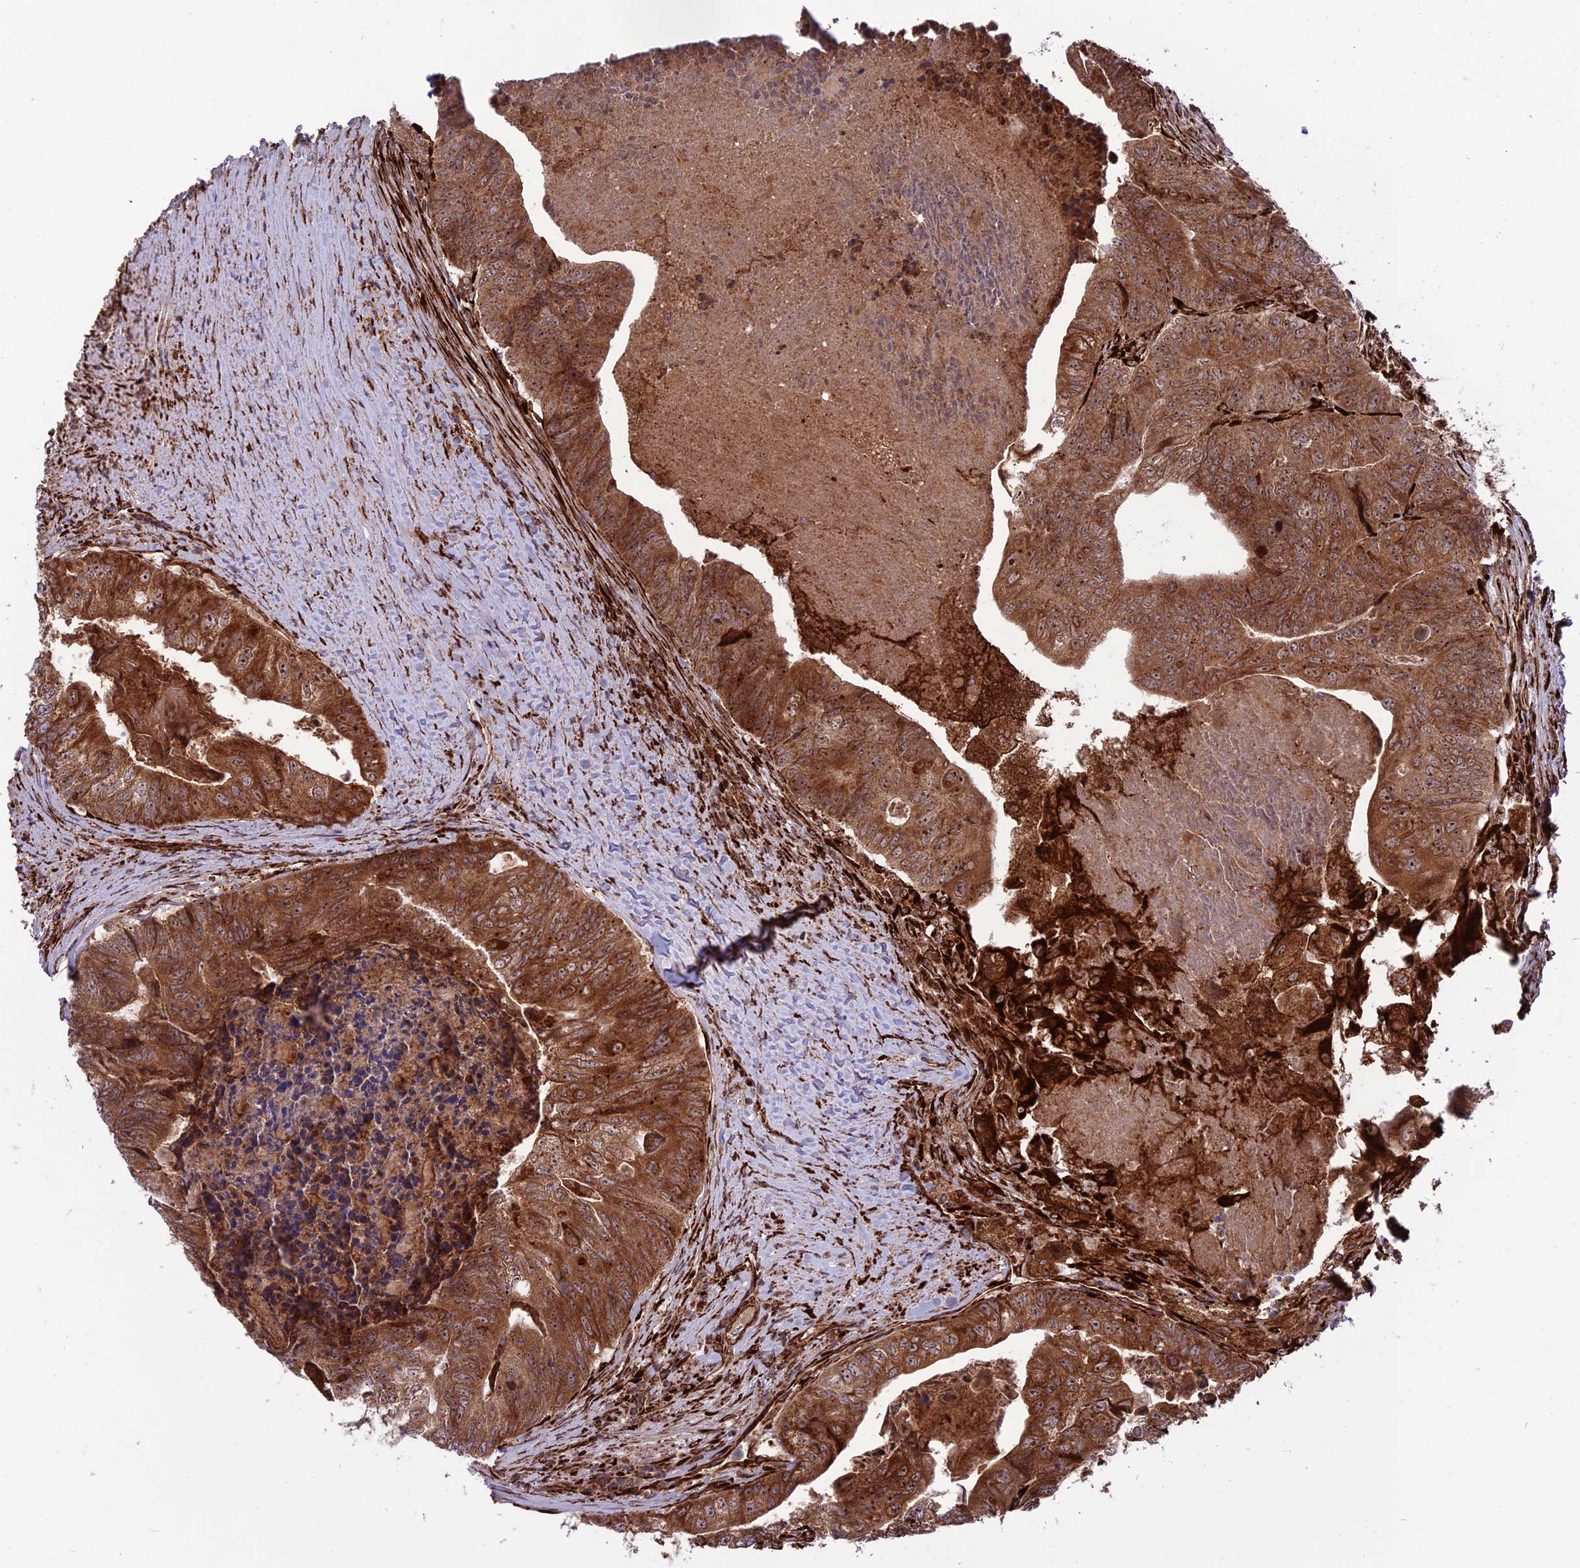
{"staining": {"intensity": "strong", "quantity": ">75%", "location": "cytoplasmic/membranous,nuclear"}, "tissue": "colorectal cancer", "cell_type": "Tumor cells", "image_type": "cancer", "snomed": [{"axis": "morphology", "description": "Adenocarcinoma, NOS"}, {"axis": "topography", "description": "Colon"}], "caption": "Tumor cells show strong cytoplasmic/membranous and nuclear staining in approximately >75% of cells in colorectal adenocarcinoma.", "gene": "CRTAP", "patient": {"sex": "female", "age": 67}}